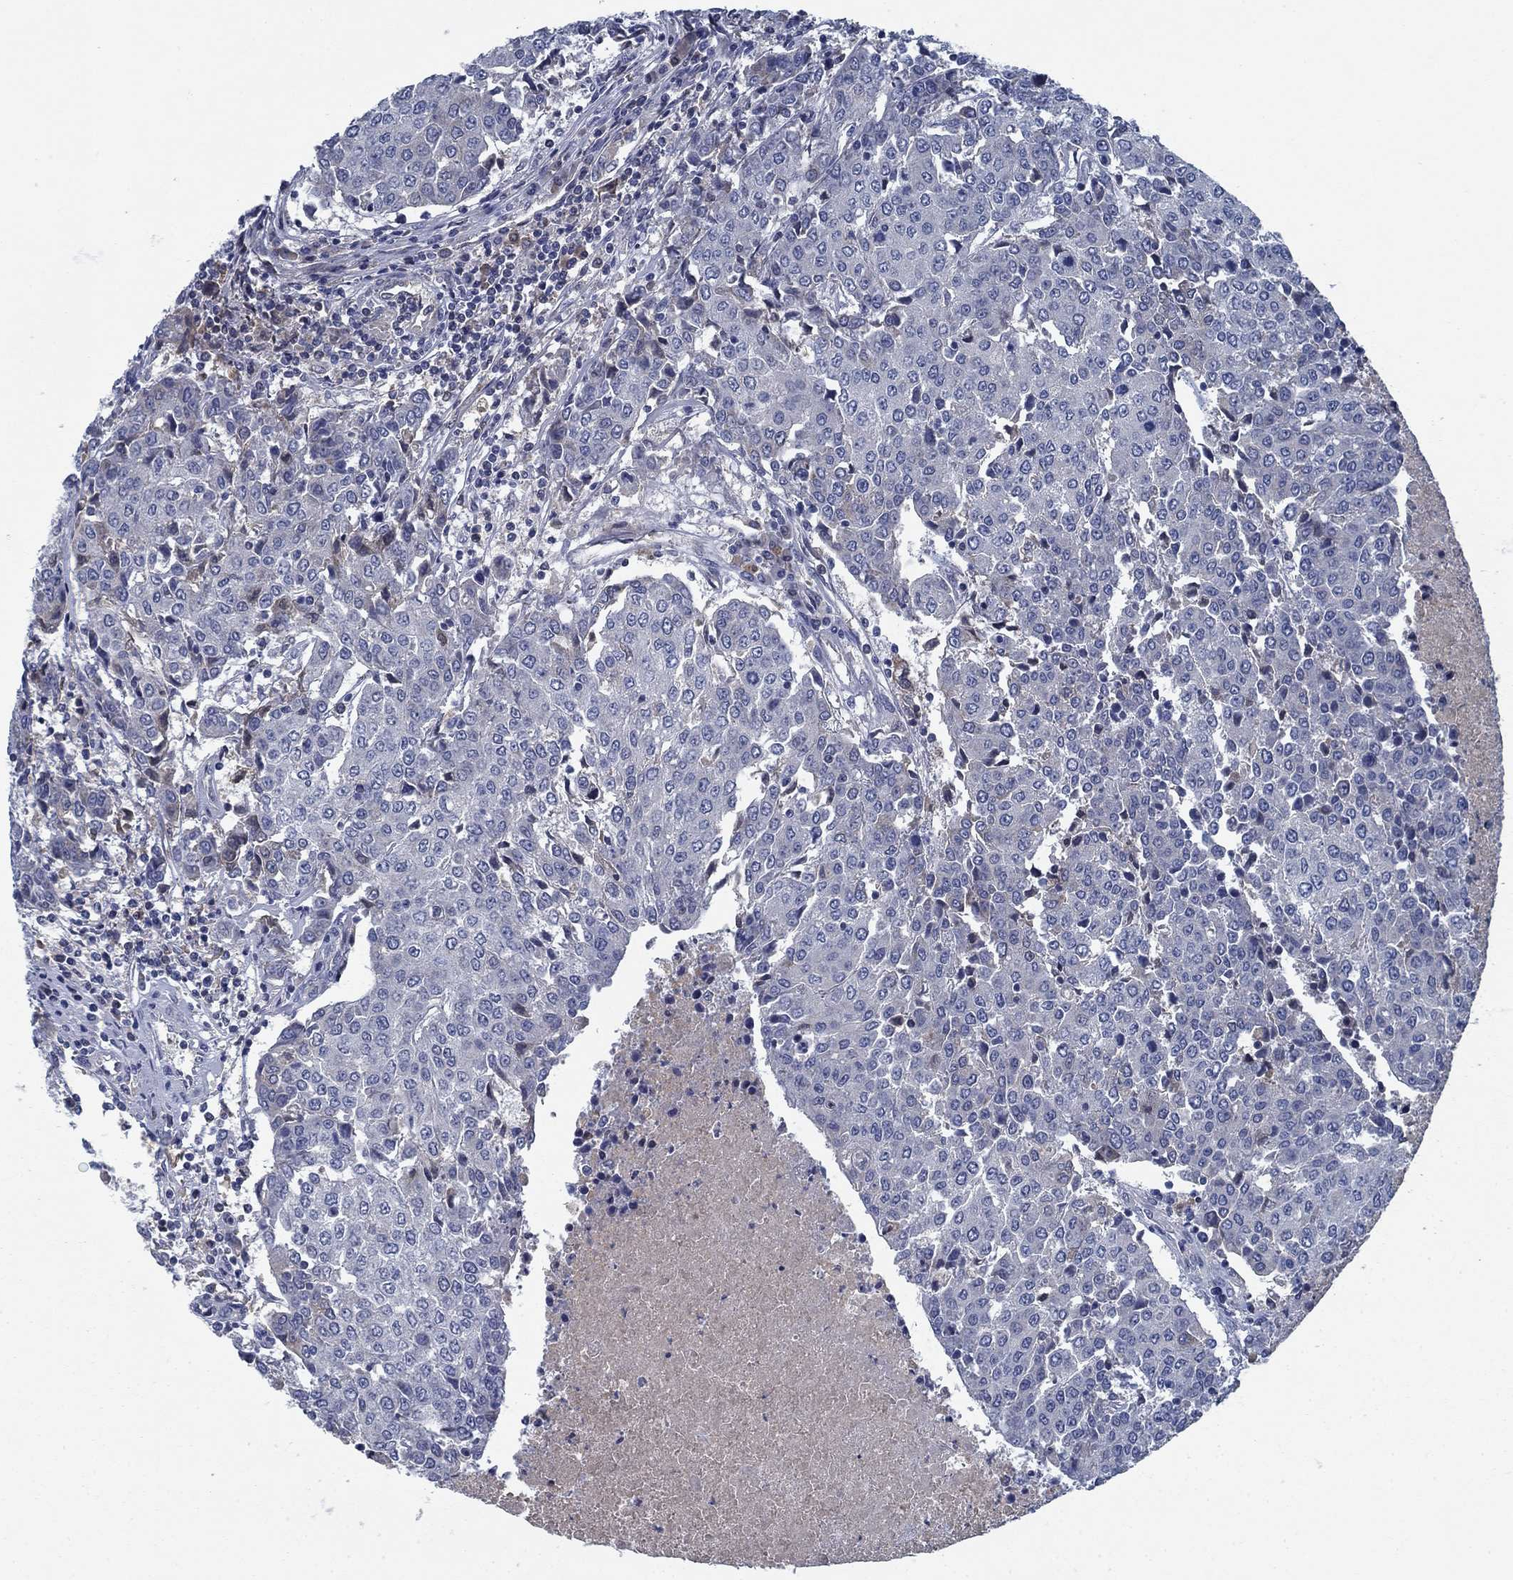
{"staining": {"intensity": "negative", "quantity": "none", "location": "none"}, "tissue": "urothelial cancer", "cell_type": "Tumor cells", "image_type": "cancer", "snomed": [{"axis": "morphology", "description": "Urothelial carcinoma, High grade"}, {"axis": "topography", "description": "Urinary bladder"}], "caption": "Immunohistochemistry micrograph of neoplastic tissue: human high-grade urothelial carcinoma stained with DAB (3,3'-diaminobenzidine) reveals no significant protein staining in tumor cells. (Immunohistochemistry (ihc), brightfield microscopy, high magnification).", "gene": "PNMA8A", "patient": {"sex": "female", "age": 85}}